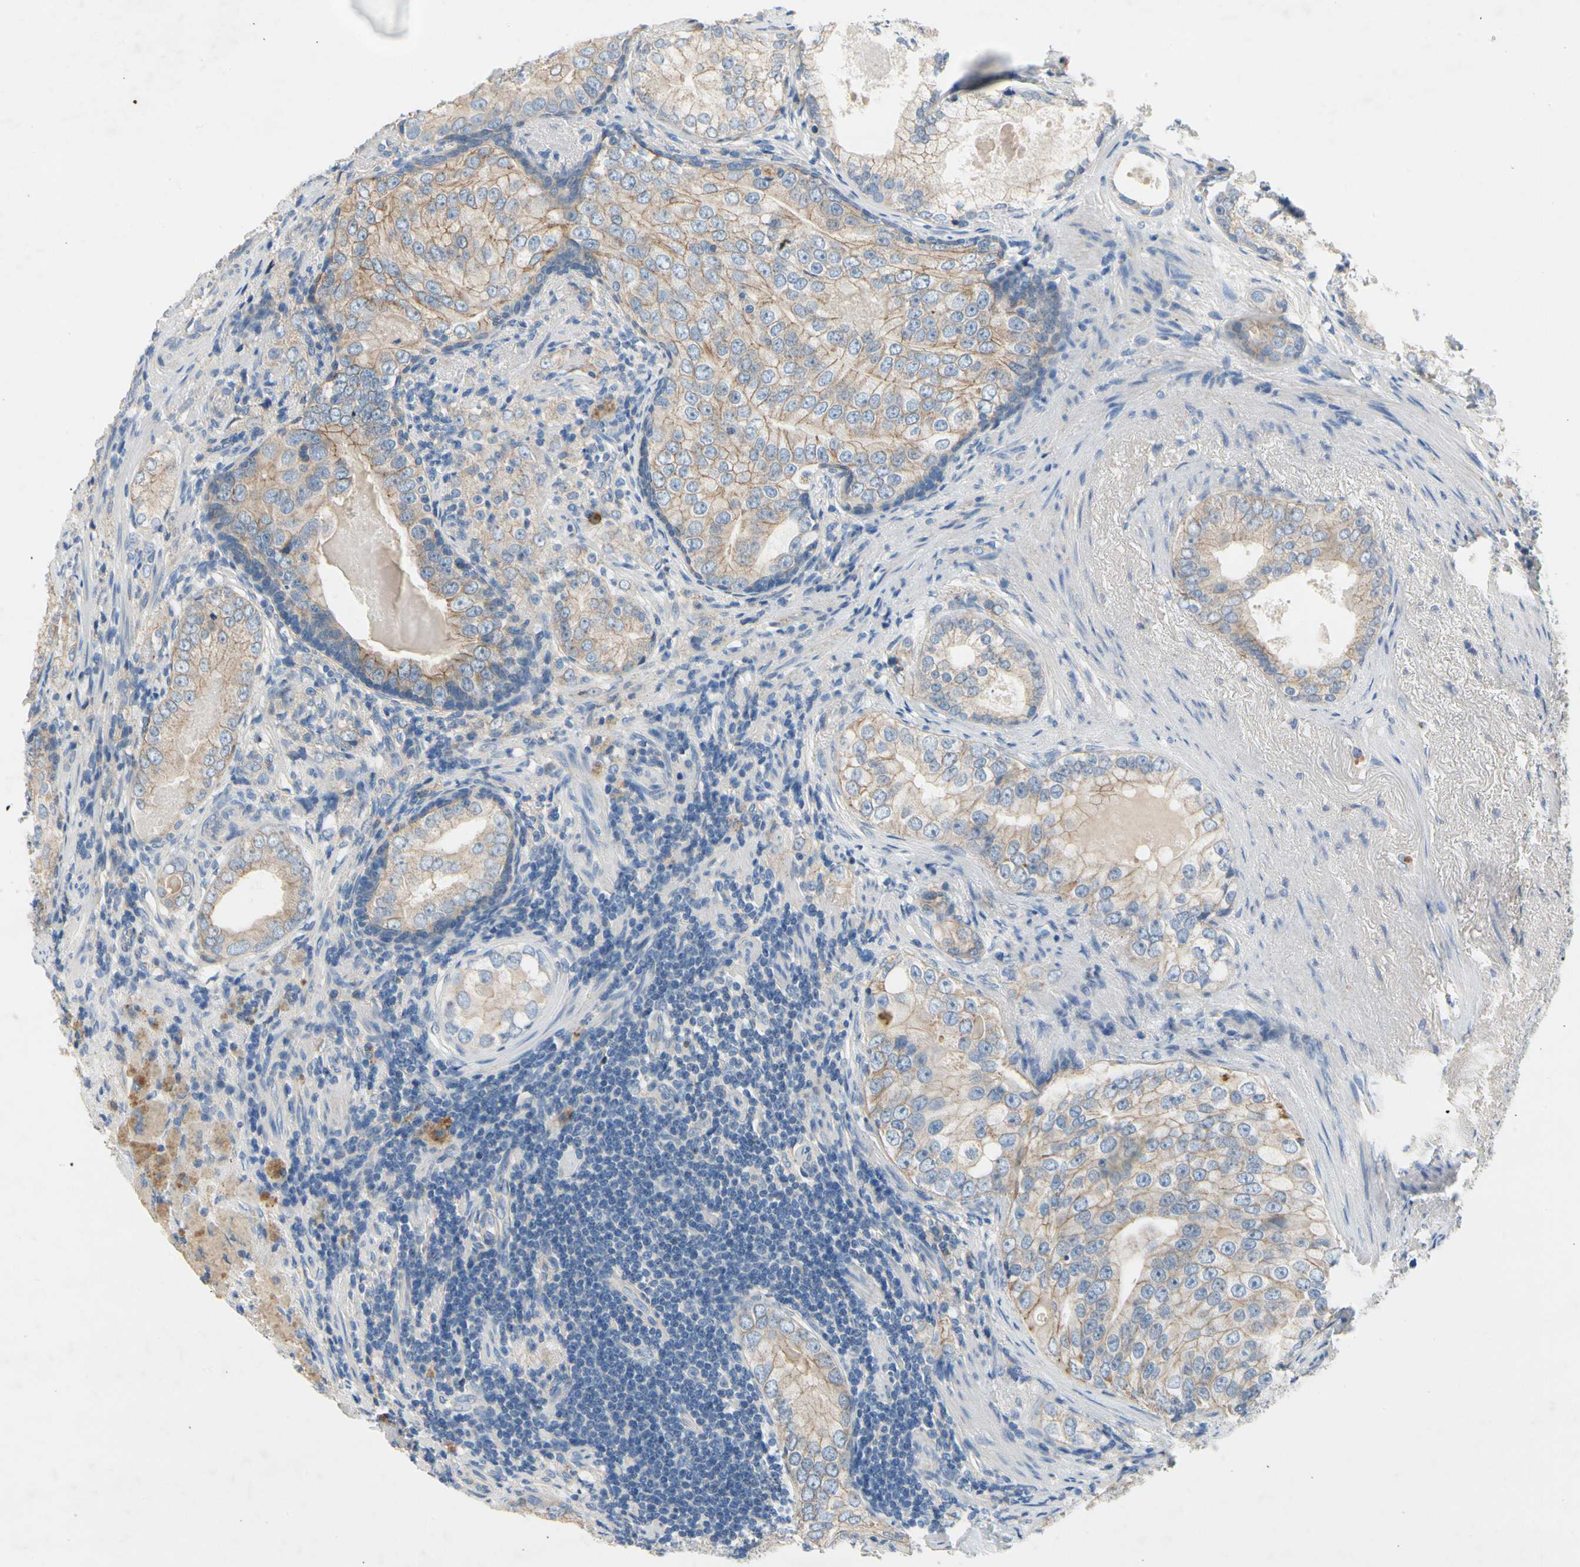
{"staining": {"intensity": "weak", "quantity": ">75%", "location": "cytoplasmic/membranous"}, "tissue": "prostate cancer", "cell_type": "Tumor cells", "image_type": "cancer", "snomed": [{"axis": "morphology", "description": "Adenocarcinoma, High grade"}, {"axis": "topography", "description": "Prostate"}], "caption": "Immunohistochemistry (IHC) of adenocarcinoma (high-grade) (prostate) shows low levels of weak cytoplasmic/membranous positivity in about >75% of tumor cells.", "gene": "CA14", "patient": {"sex": "male", "age": 66}}